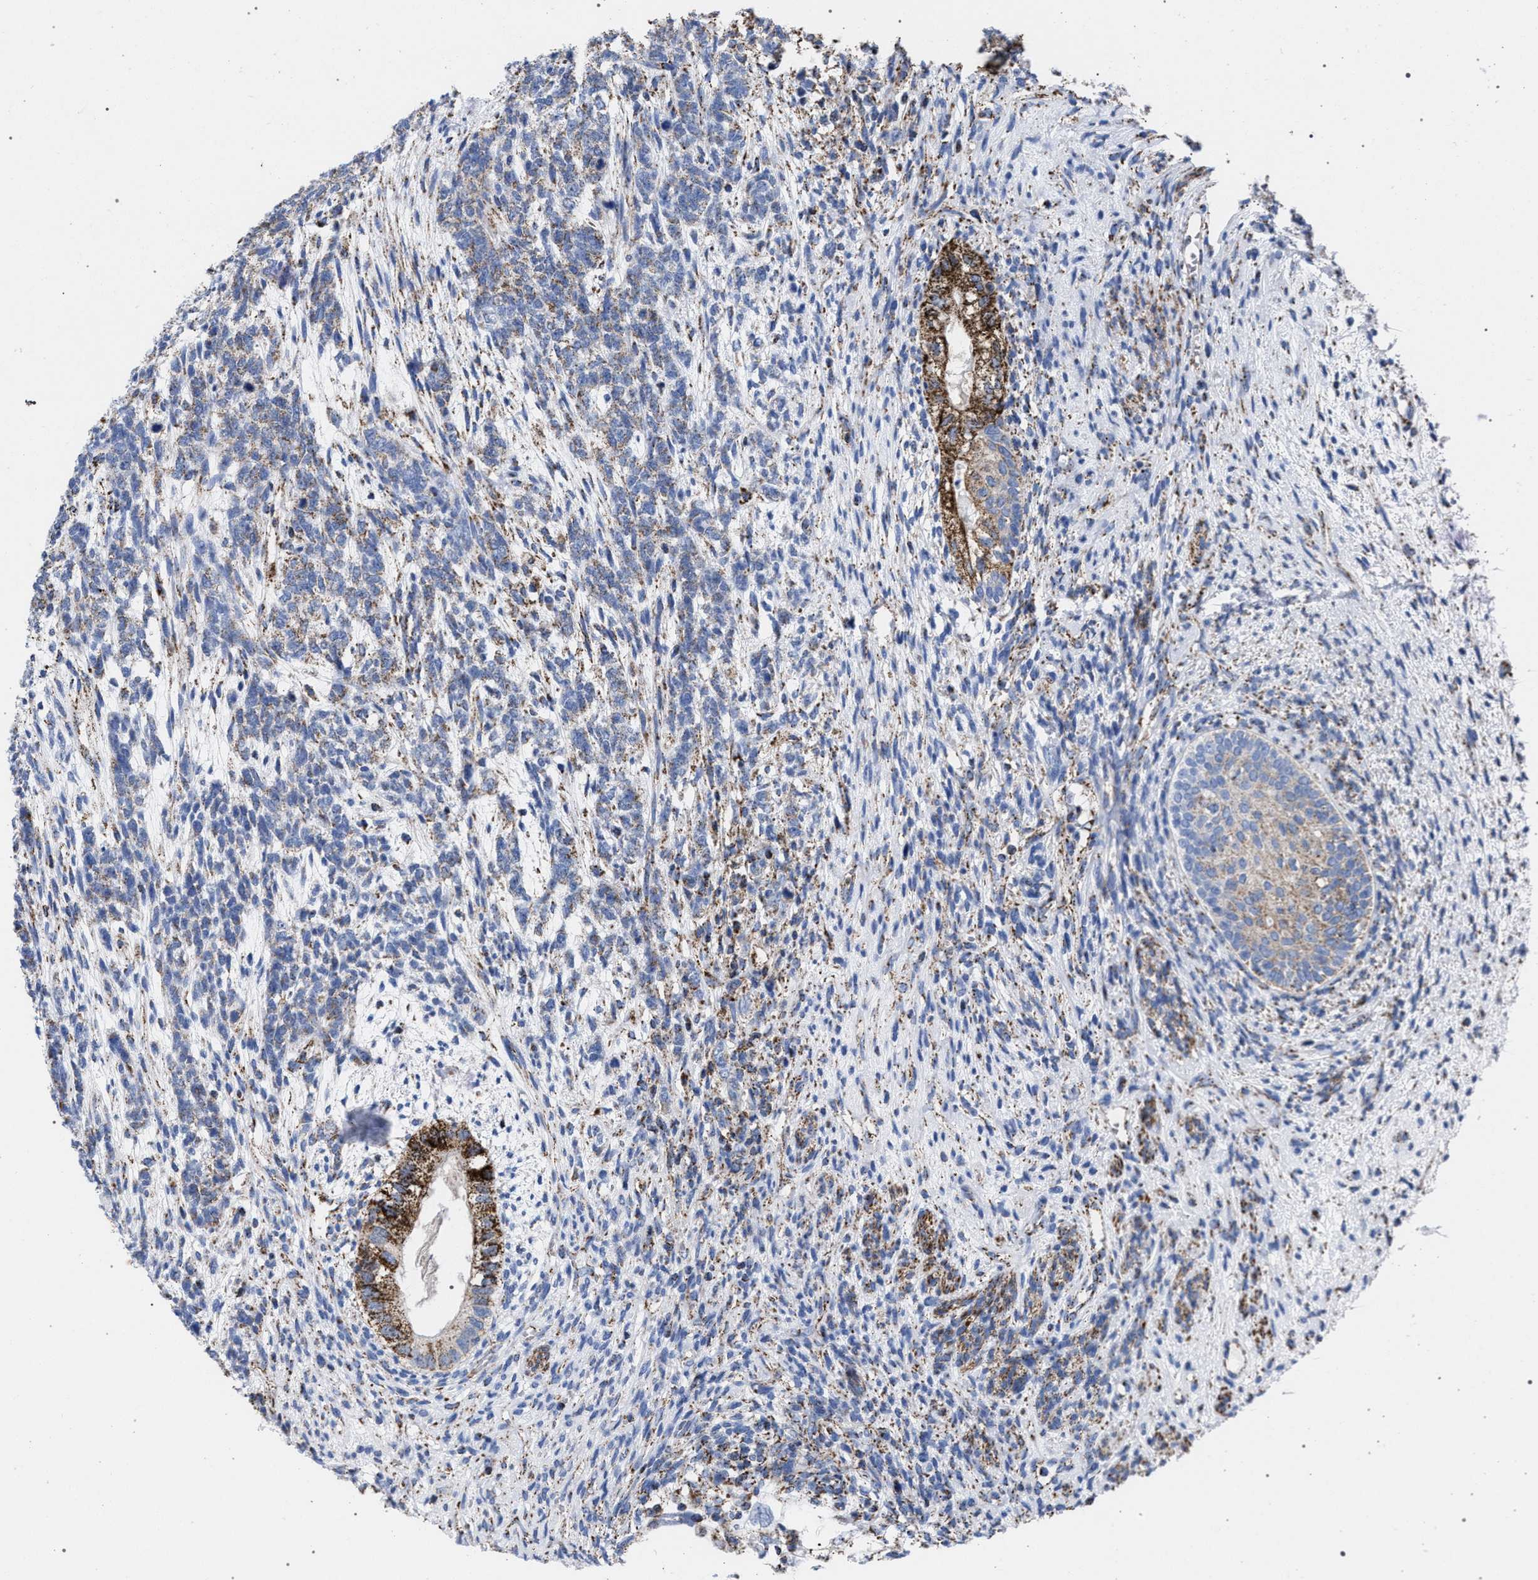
{"staining": {"intensity": "weak", "quantity": "<25%", "location": "cytoplasmic/membranous"}, "tissue": "testis cancer", "cell_type": "Tumor cells", "image_type": "cancer", "snomed": [{"axis": "morphology", "description": "Seminoma, NOS"}, {"axis": "topography", "description": "Testis"}], "caption": "This is an IHC image of testis cancer (seminoma). There is no expression in tumor cells.", "gene": "ACADS", "patient": {"sex": "male", "age": 28}}